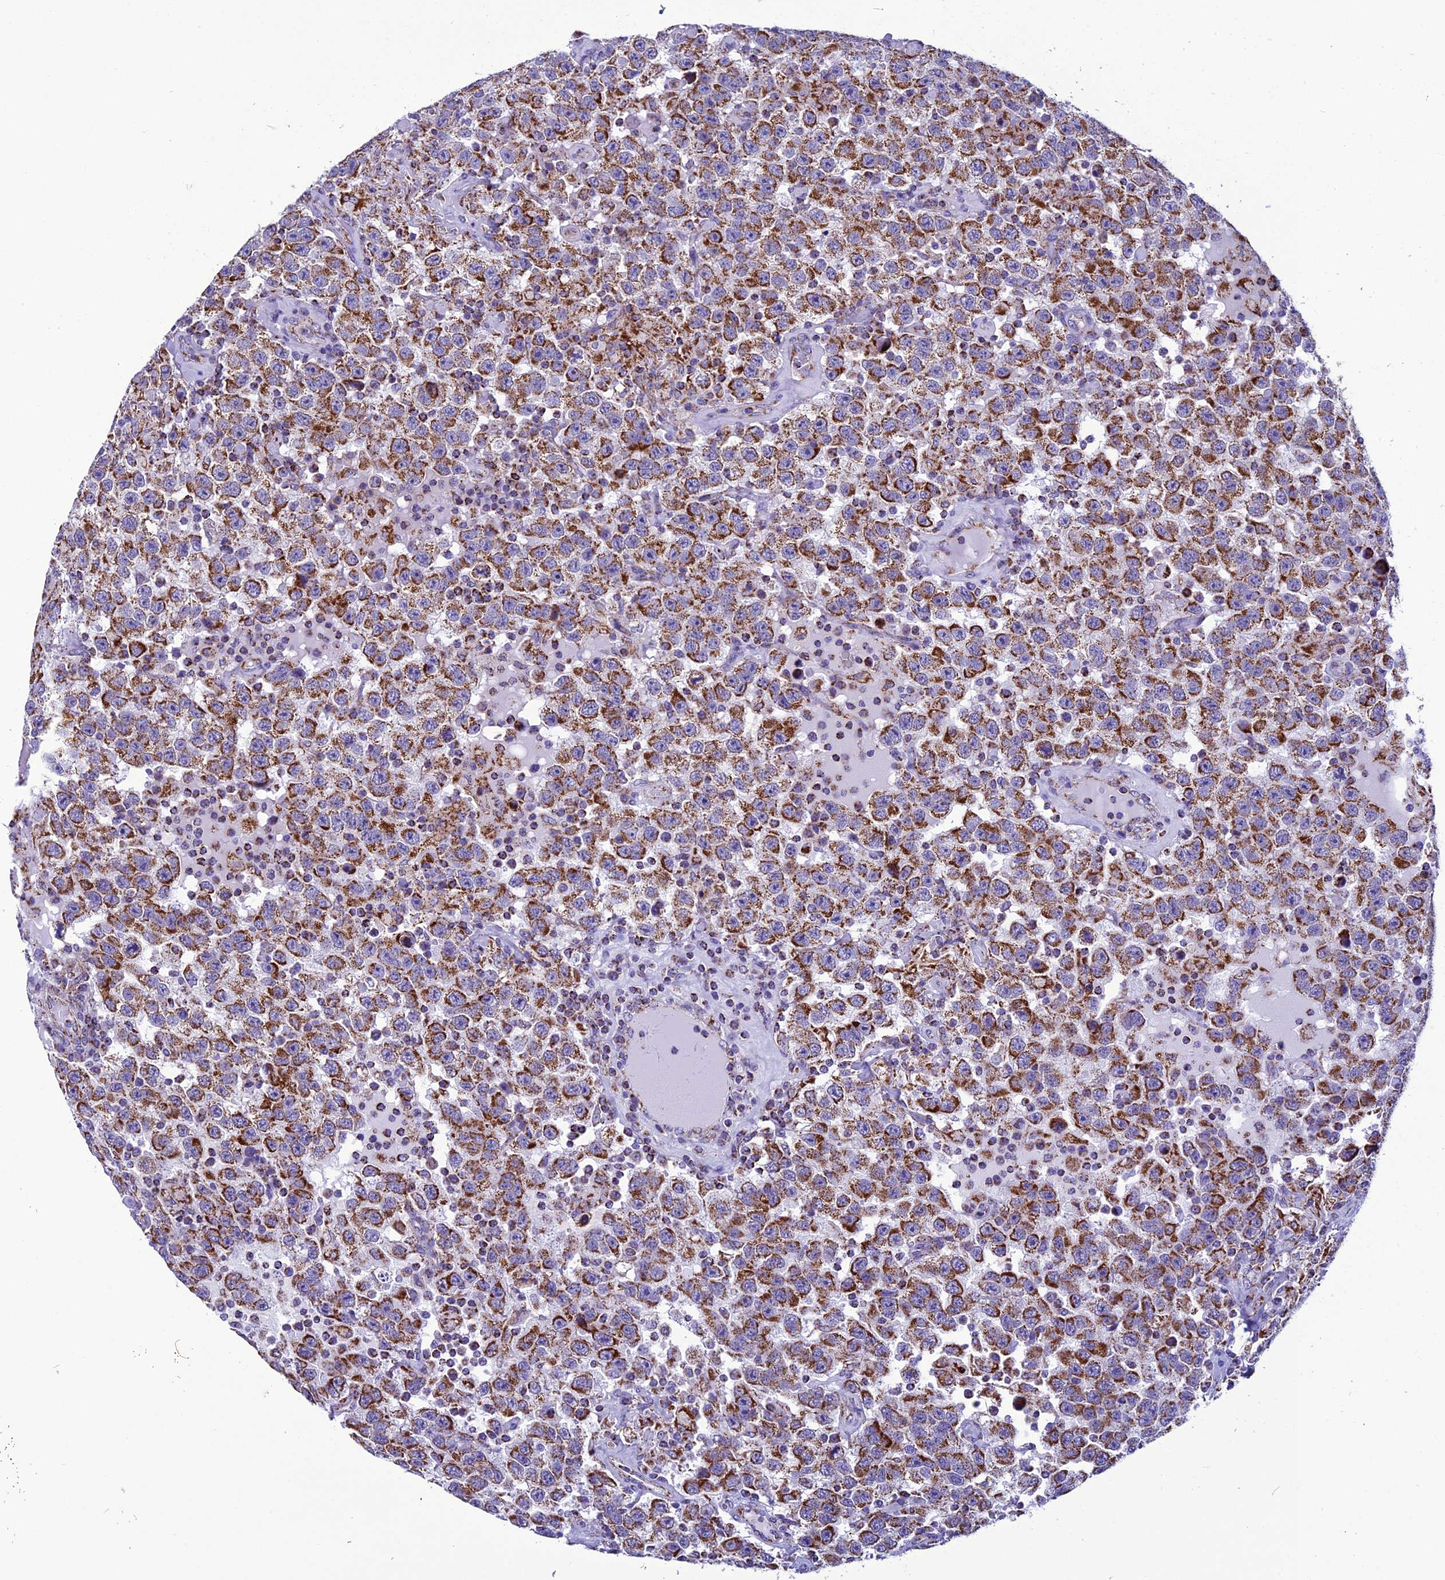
{"staining": {"intensity": "moderate", "quantity": ">75%", "location": "cytoplasmic/membranous"}, "tissue": "testis cancer", "cell_type": "Tumor cells", "image_type": "cancer", "snomed": [{"axis": "morphology", "description": "Seminoma, NOS"}, {"axis": "topography", "description": "Testis"}], "caption": "A histopathology image of seminoma (testis) stained for a protein reveals moderate cytoplasmic/membranous brown staining in tumor cells.", "gene": "ICA1L", "patient": {"sex": "male", "age": 41}}